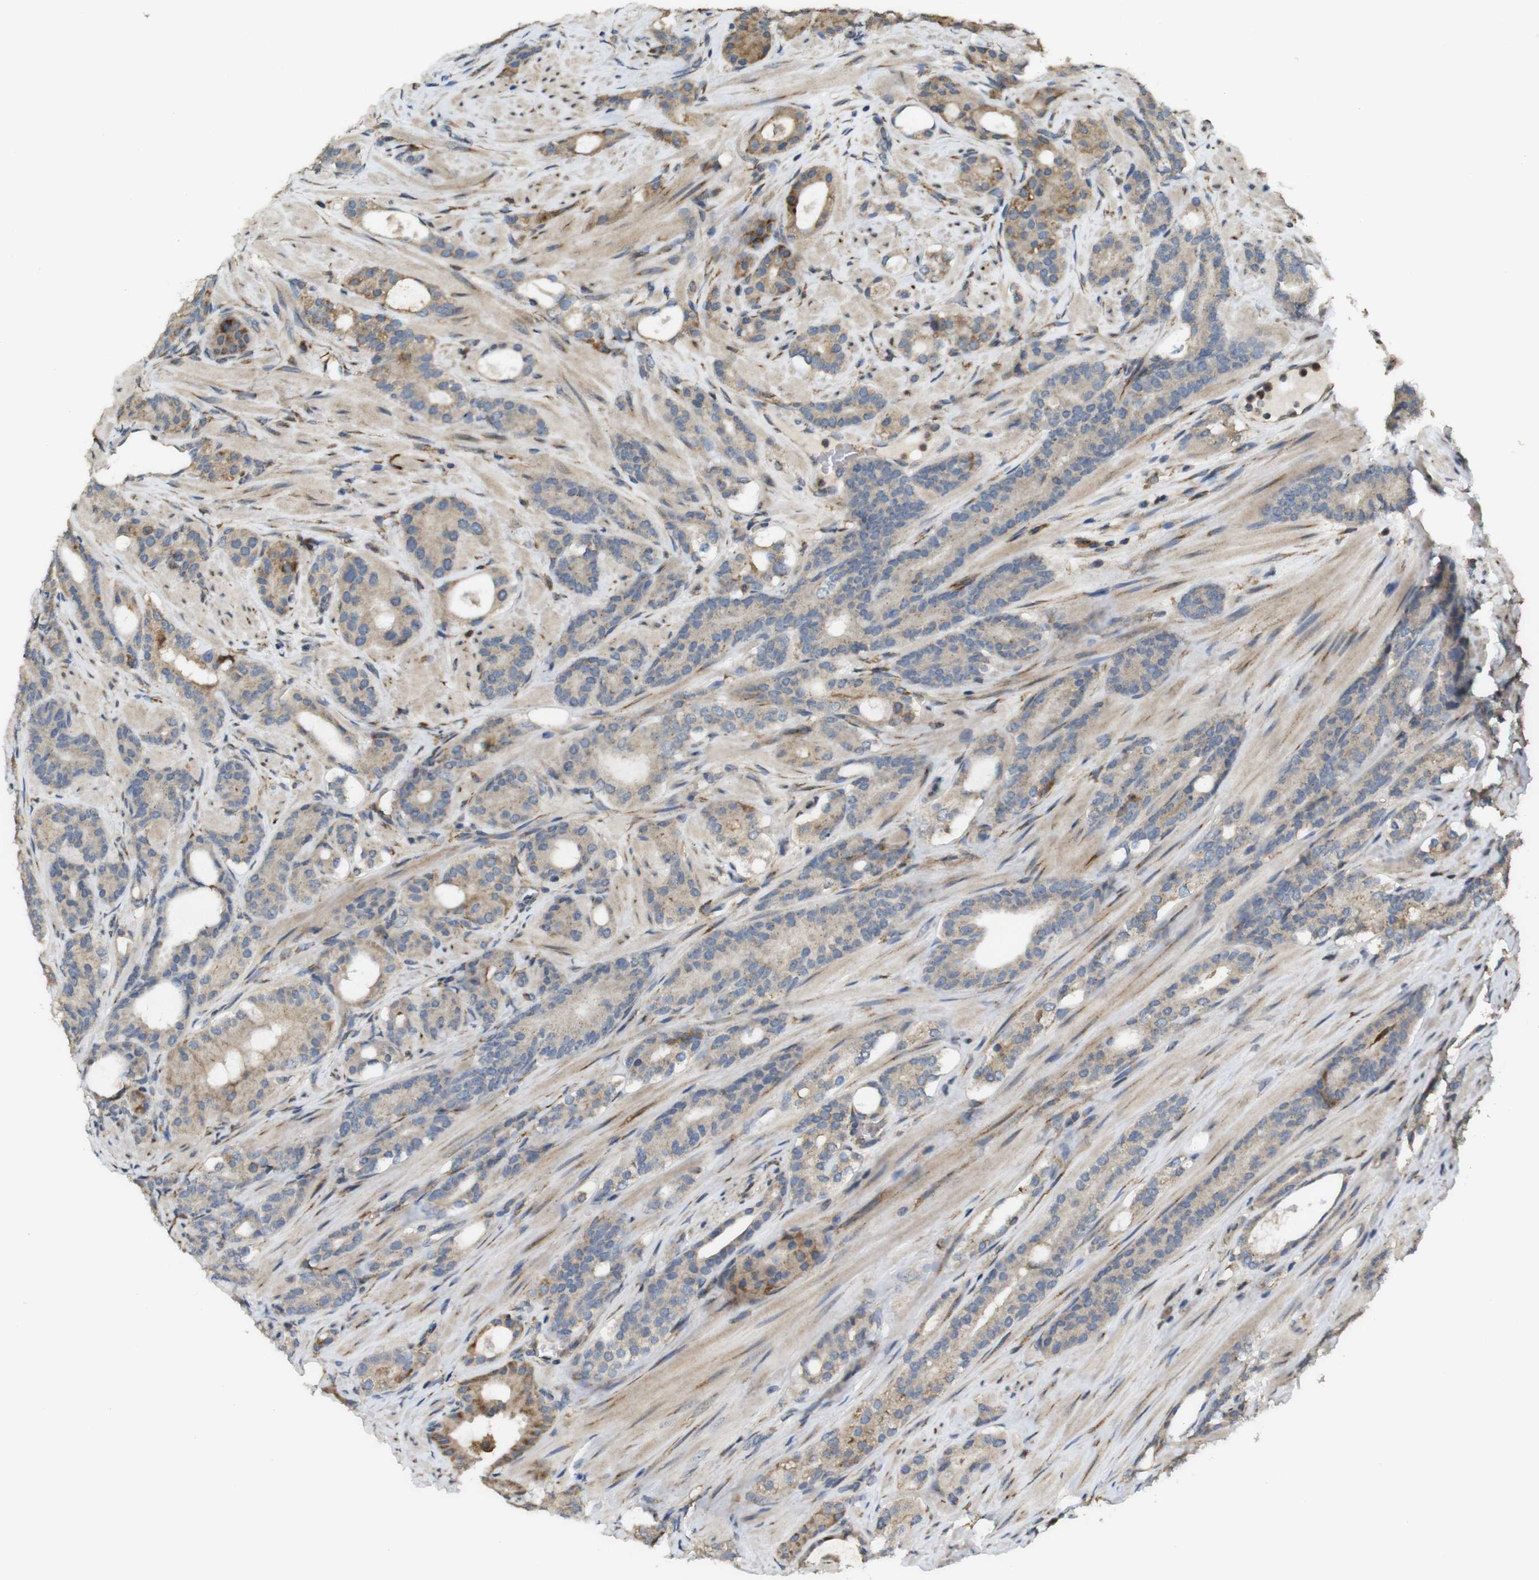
{"staining": {"intensity": "moderate", "quantity": "25%-75%", "location": "cytoplasmic/membranous"}, "tissue": "prostate cancer", "cell_type": "Tumor cells", "image_type": "cancer", "snomed": [{"axis": "morphology", "description": "Adenocarcinoma, Low grade"}, {"axis": "topography", "description": "Prostate"}], "caption": "Prostate cancer (low-grade adenocarcinoma) stained with a brown dye demonstrates moderate cytoplasmic/membranous positive expression in approximately 25%-75% of tumor cells.", "gene": "ARHGAP24", "patient": {"sex": "male", "age": 63}}